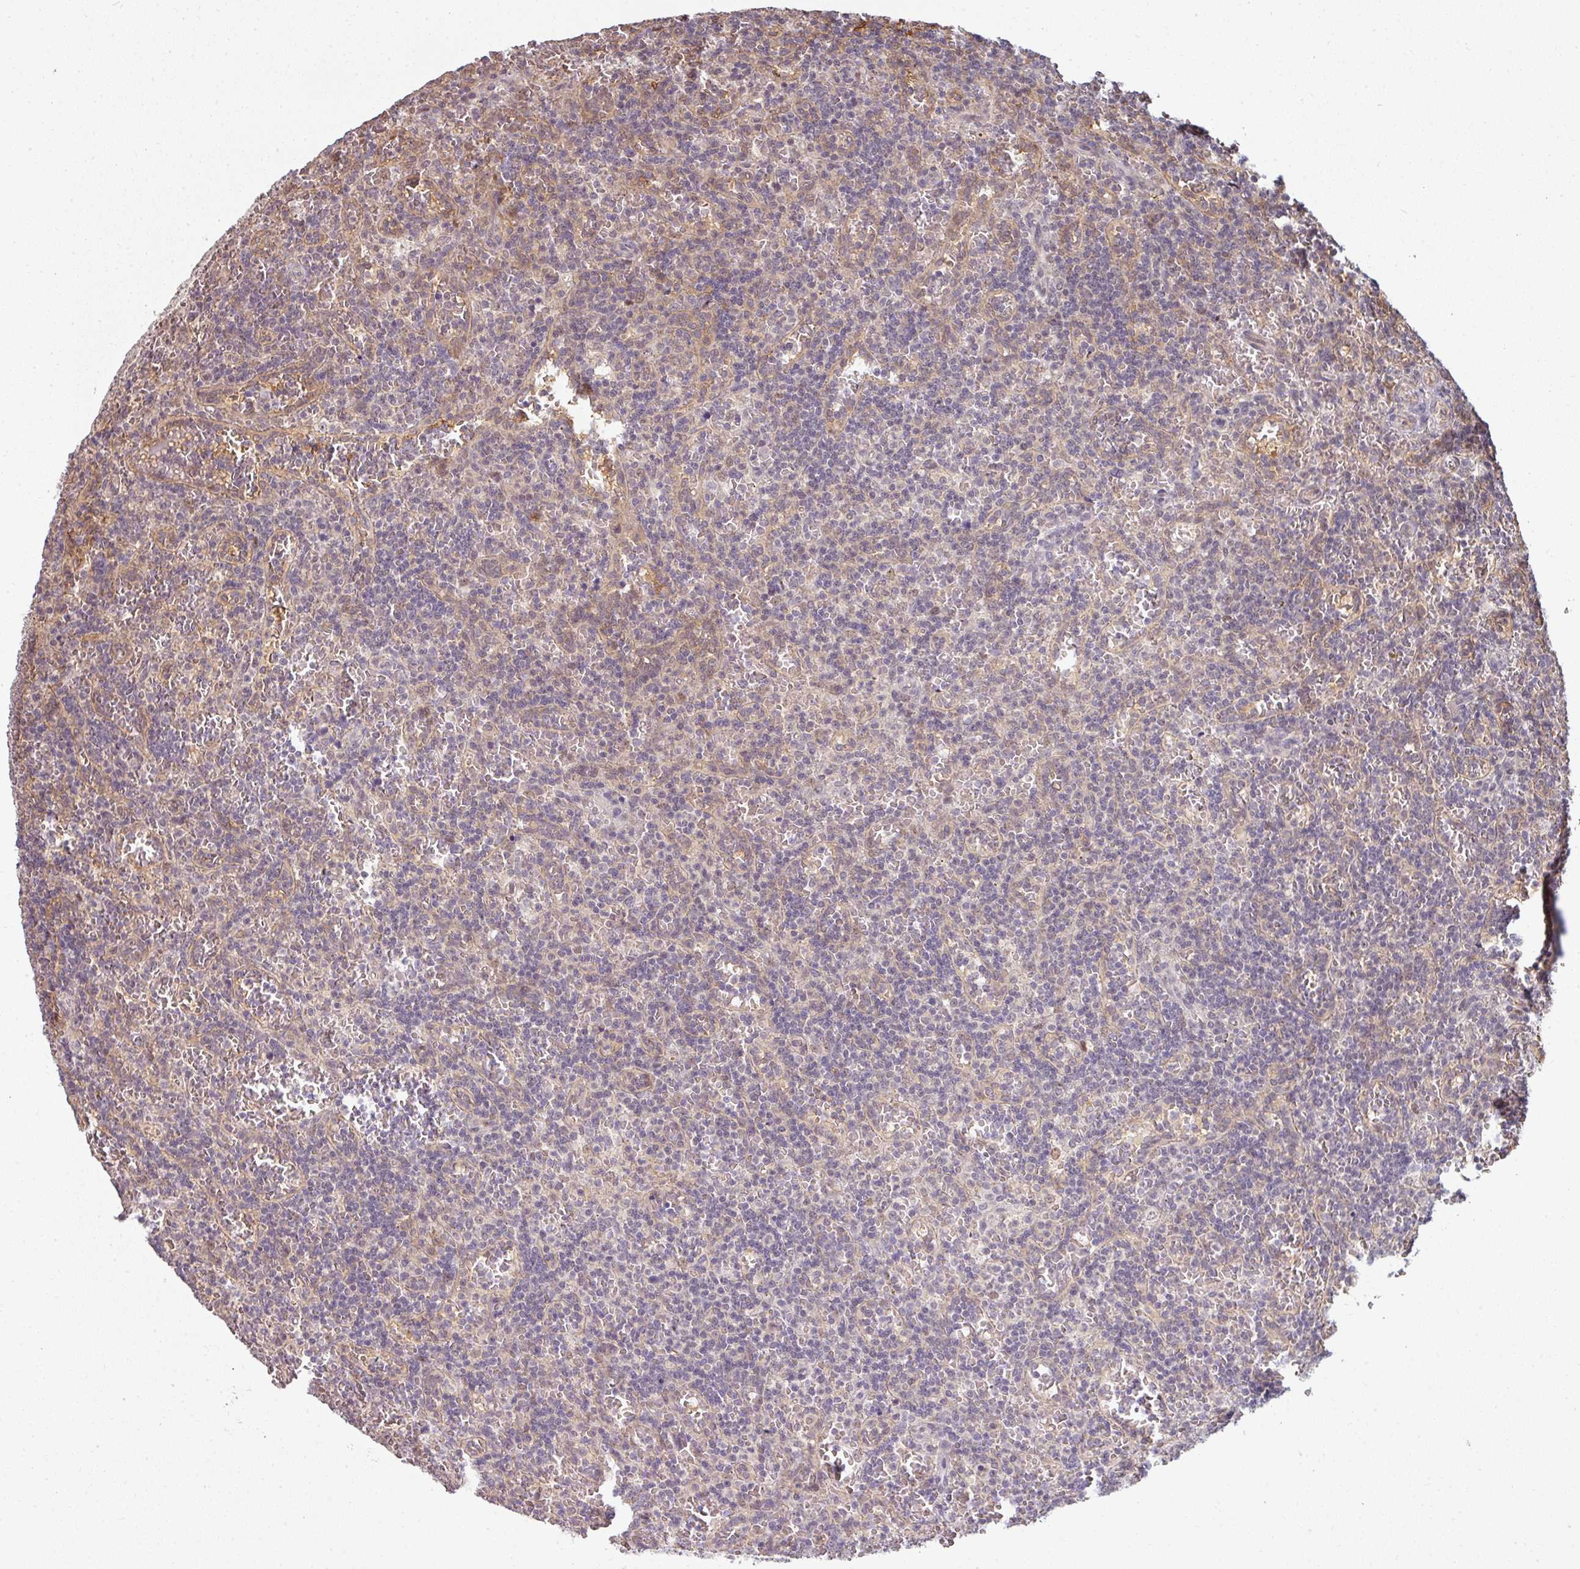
{"staining": {"intensity": "negative", "quantity": "none", "location": "none"}, "tissue": "lymphoma", "cell_type": "Tumor cells", "image_type": "cancer", "snomed": [{"axis": "morphology", "description": "Malignant lymphoma, non-Hodgkin's type, Low grade"}, {"axis": "topography", "description": "Spleen"}], "caption": "Immunohistochemistry (IHC) of lymphoma demonstrates no positivity in tumor cells.", "gene": "GTF2H3", "patient": {"sex": "male", "age": 73}}